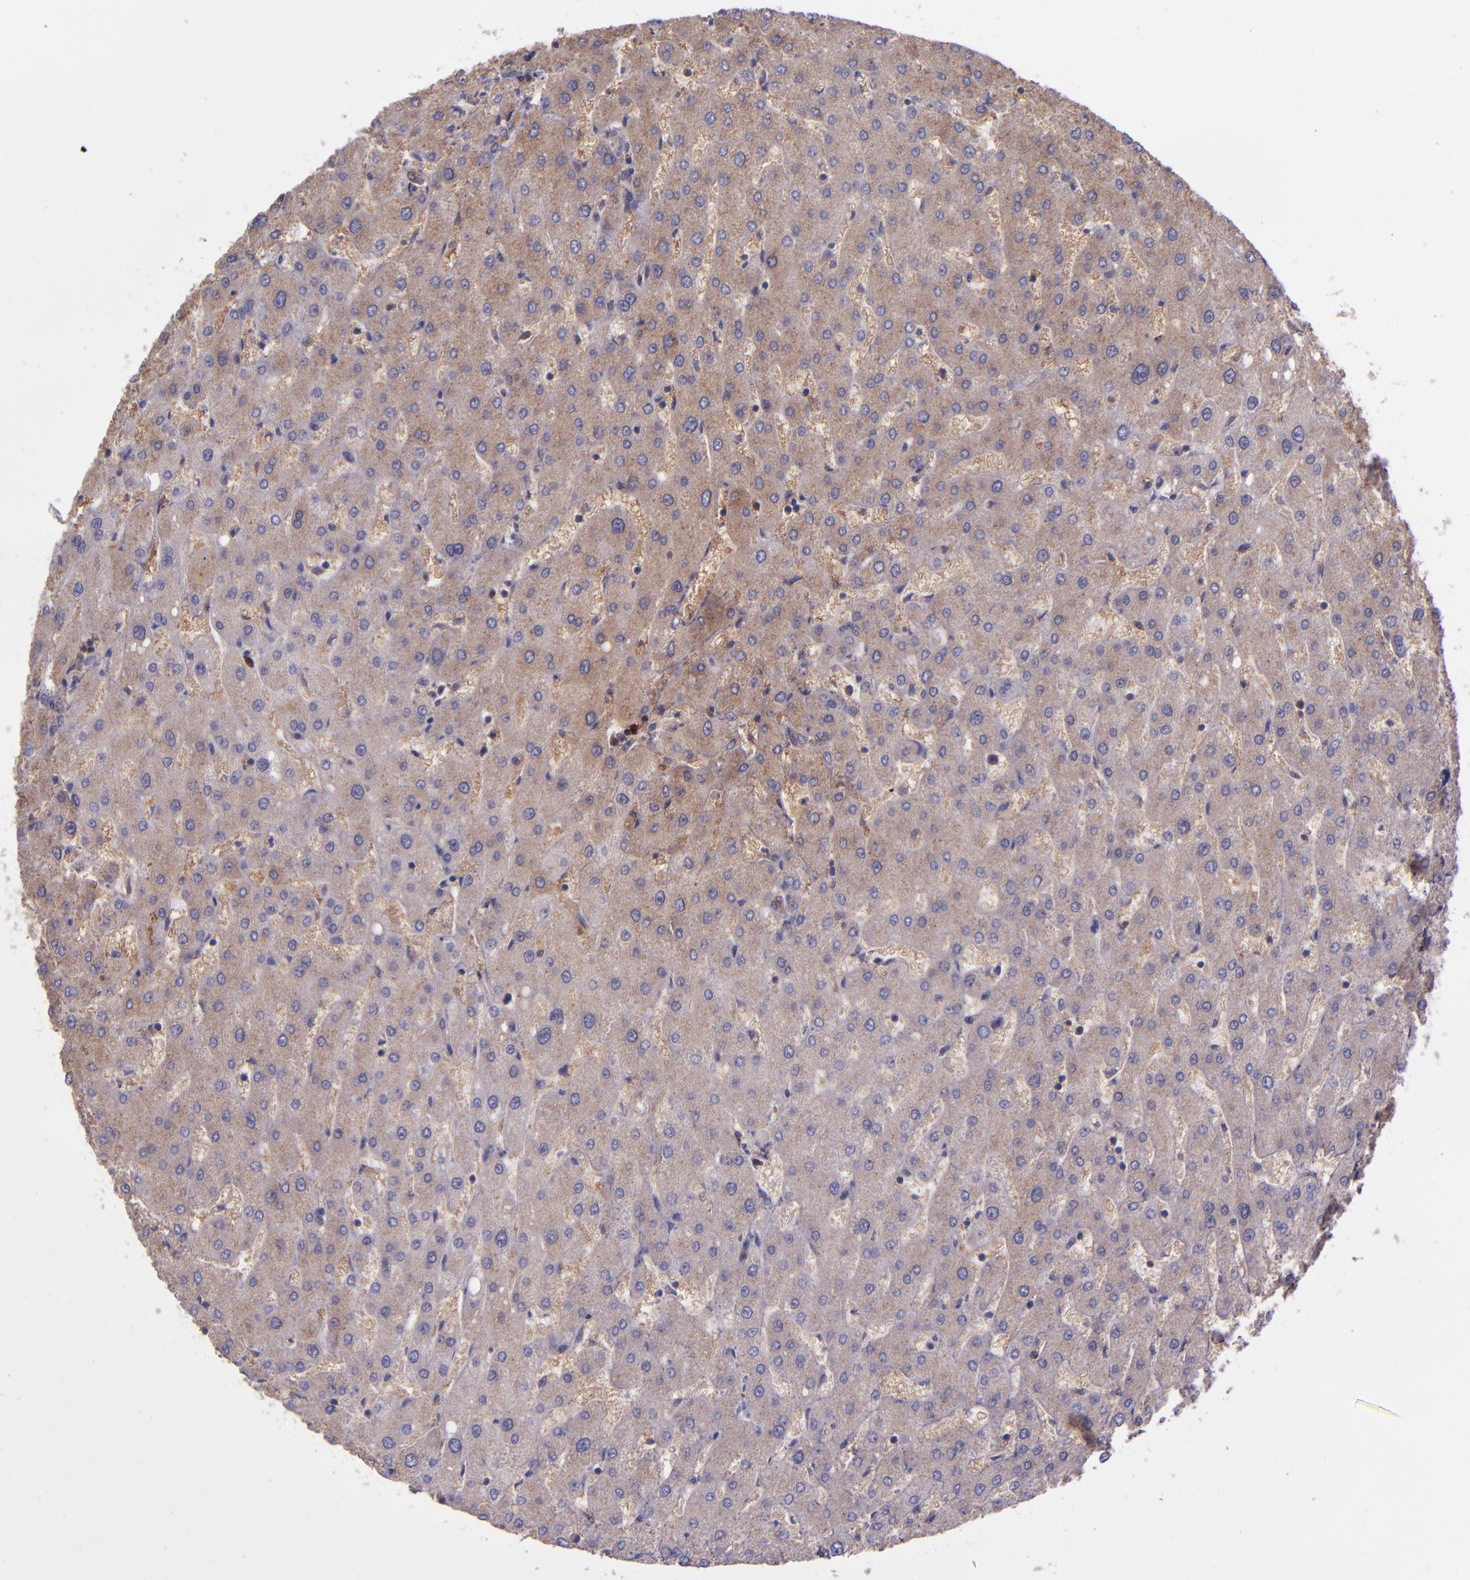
{"staining": {"intensity": "weak", "quantity": ">75%", "location": "cytoplasmic/membranous"}, "tissue": "liver", "cell_type": "Cholangiocytes", "image_type": "normal", "snomed": [{"axis": "morphology", "description": "Normal tissue, NOS"}, {"axis": "topography", "description": "Liver"}], "caption": "This image reveals benign liver stained with immunohistochemistry to label a protein in brown. The cytoplasmic/membranous of cholangiocytes show weak positivity for the protein. Nuclei are counter-stained blue.", "gene": "WASH6P", "patient": {"sex": "male", "age": 67}}